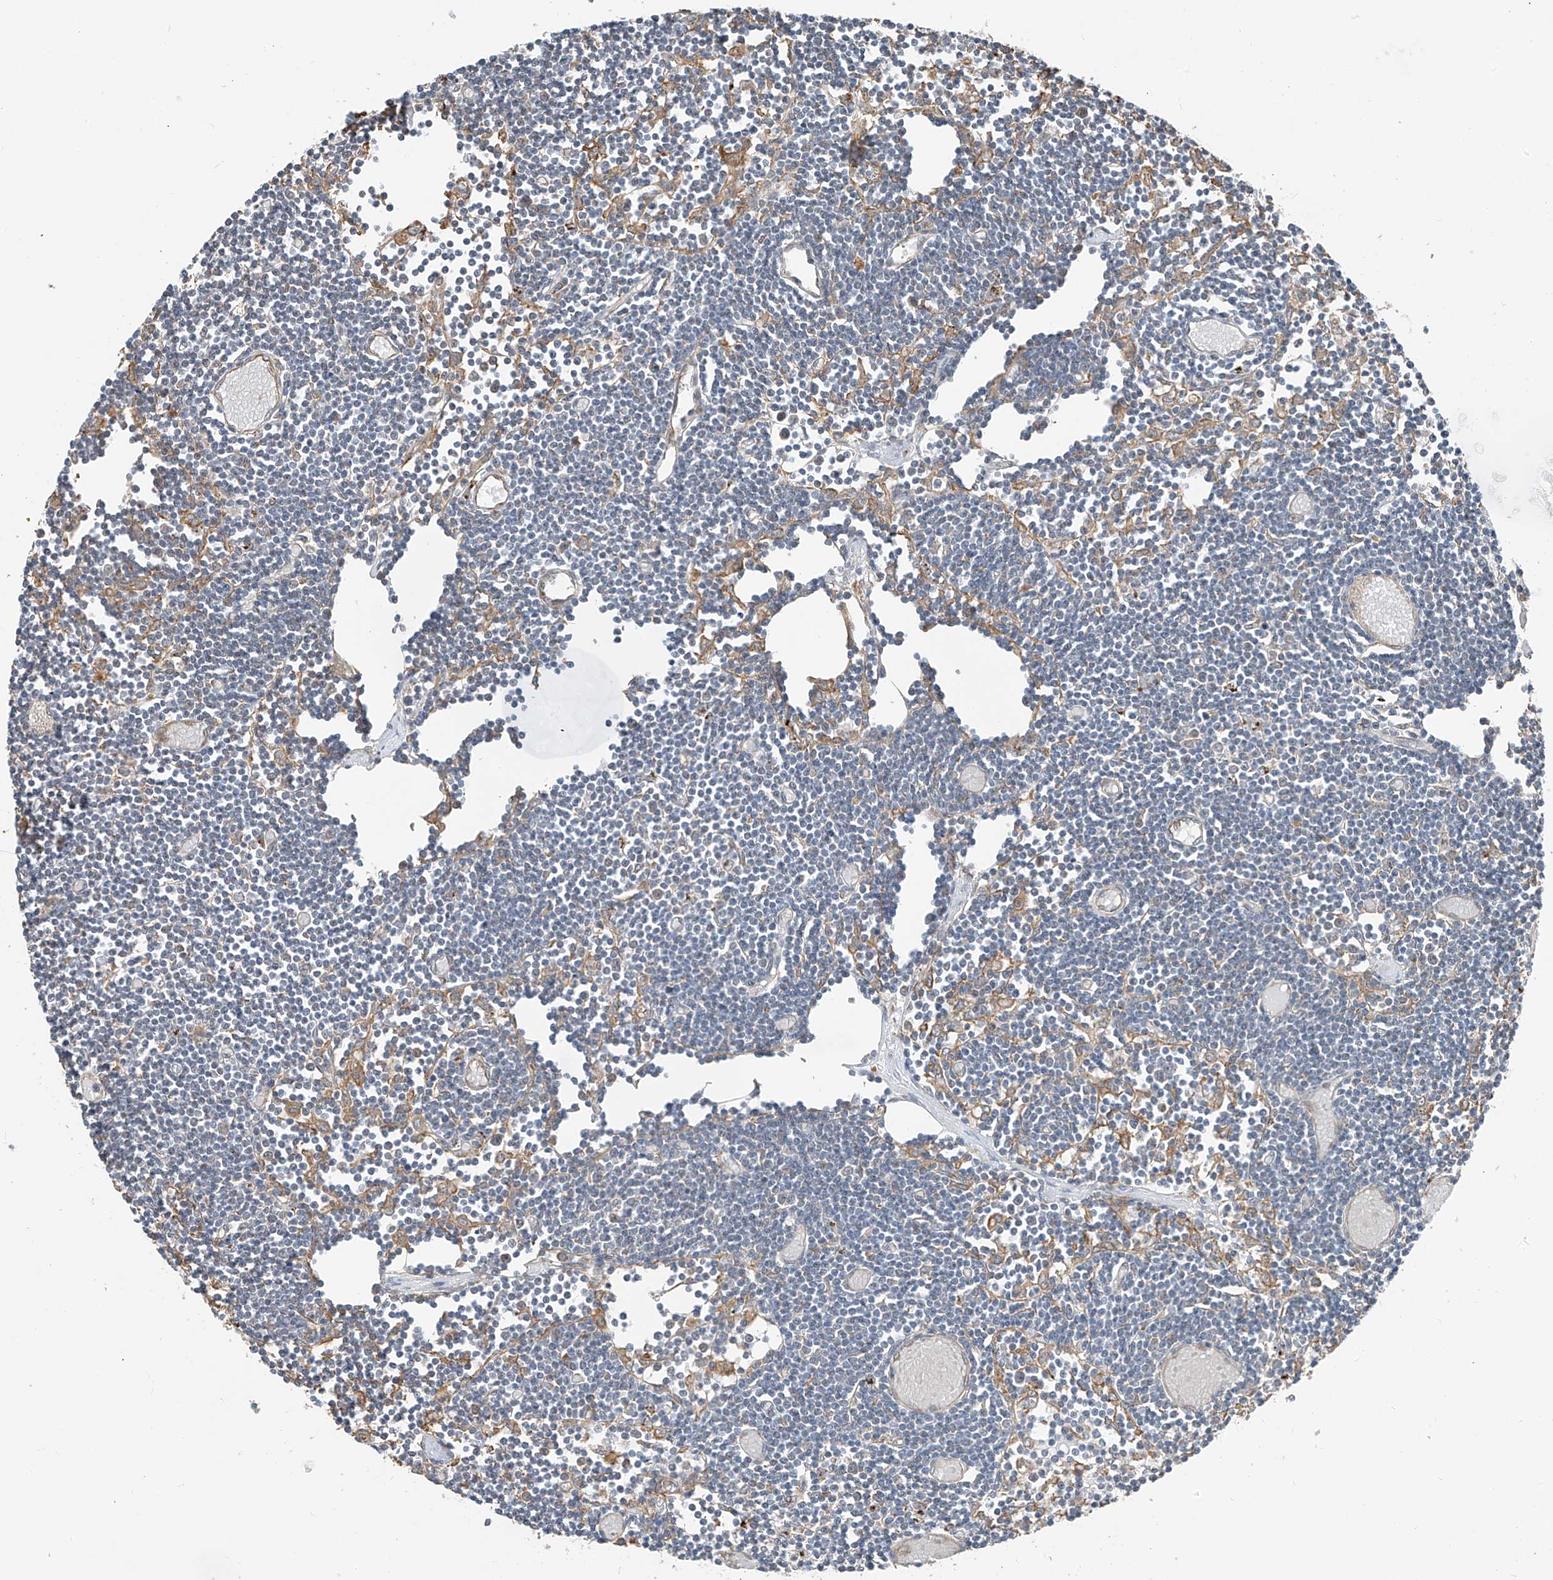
{"staining": {"intensity": "moderate", "quantity": "<25%", "location": "cytoplasmic/membranous"}, "tissue": "lymph node", "cell_type": "Non-germinal center cells", "image_type": "normal", "snomed": [{"axis": "morphology", "description": "Normal tissue, NOS"}, {"axis": "topography", "description": "Lymph node"}], "caption": "Immunohistochemical staining of normal lymph node shows moderate cytoplasmic/membranous protein expression in approximately <25% of non-germinal center cells. (DAB = brown stain, brightfield microscopy at high magnification).", "gene": "ZNF189", "patient": {"sex": "female", "age": 11}}